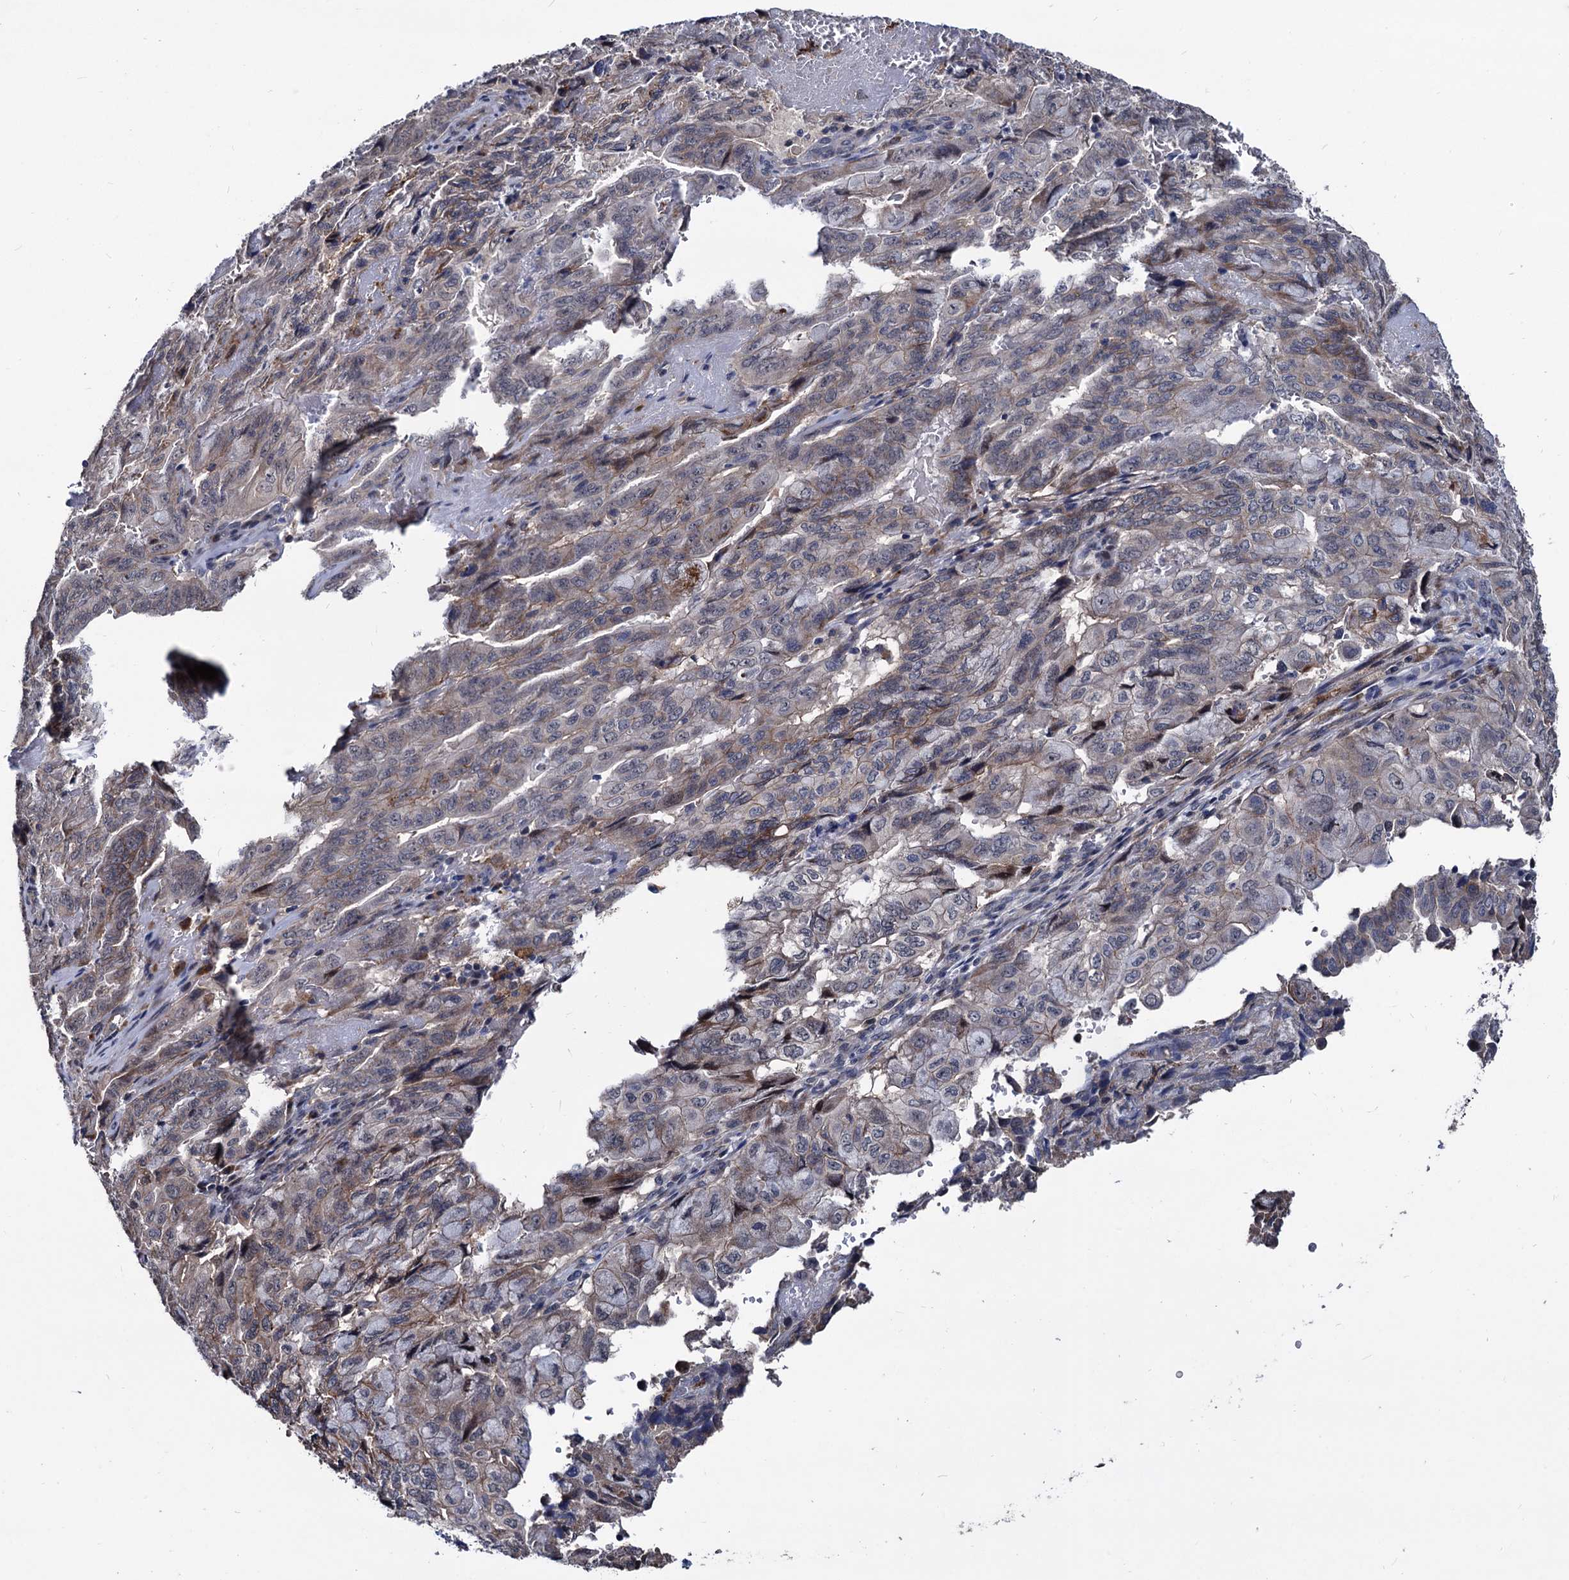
{"staining": {"intensity": "weak", "quantity": "25%-75%", "location": "cytoplasmic/membranous"}, "tissue": "pancreatic cancer", "cell_type": "Tumor cells", "image_type": "cancer", "snomed": [{"axis": "morphology", "description": "Adenocarcinoma, NOS"}, {"axis": "topography", "description": "Pancreas"}], "caption": "Tumor cells demonstrate weak cytoplasmic/membranous positivity in about 25%-75% of cells in pancreatic adenocarcinoma.", "gene": "SMAGP", "patient": {"sex": "male", "age": 51}}